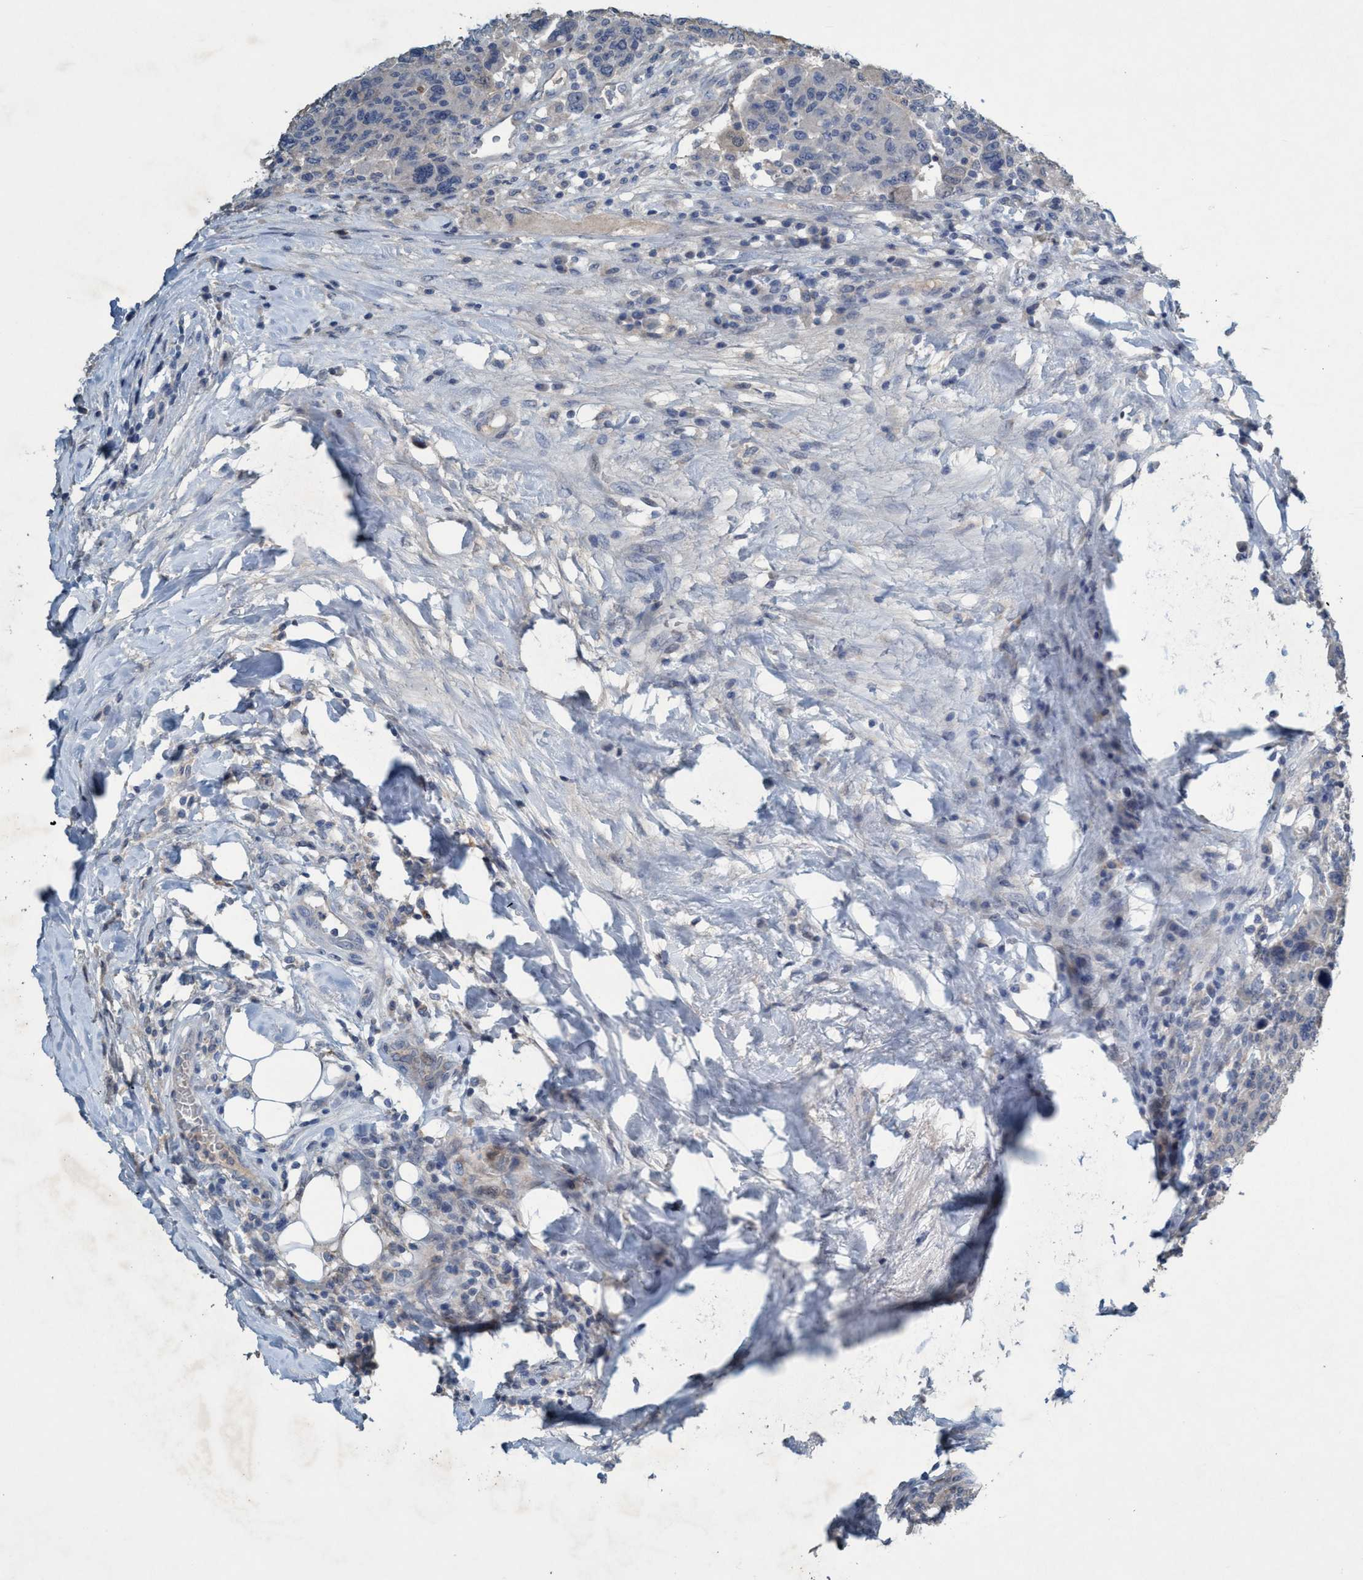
{"staining": {"intensity": "negative", "quantity": "none", "location": "none"}, "tissue": "breast cancer", "cell_type": "Tumor cells", "image_type": "cancer", "snomed": [{"axis": "morphology", "description": "Duct carcinoma"}, {"axis": "topography", "description": "Breast"}], "caption": "Histopathology image shows no protein staining in tumor cells of breast cancer tissue. The staining was performed using DAB (3,3'-diaminobenzidine) to visualize the protein expression in brown, while the nuclei were stained in blue with hematoxylin (Magnification: 20x).", "gene": "RNF208", "patient": {"sex": "female", "age": 37}}